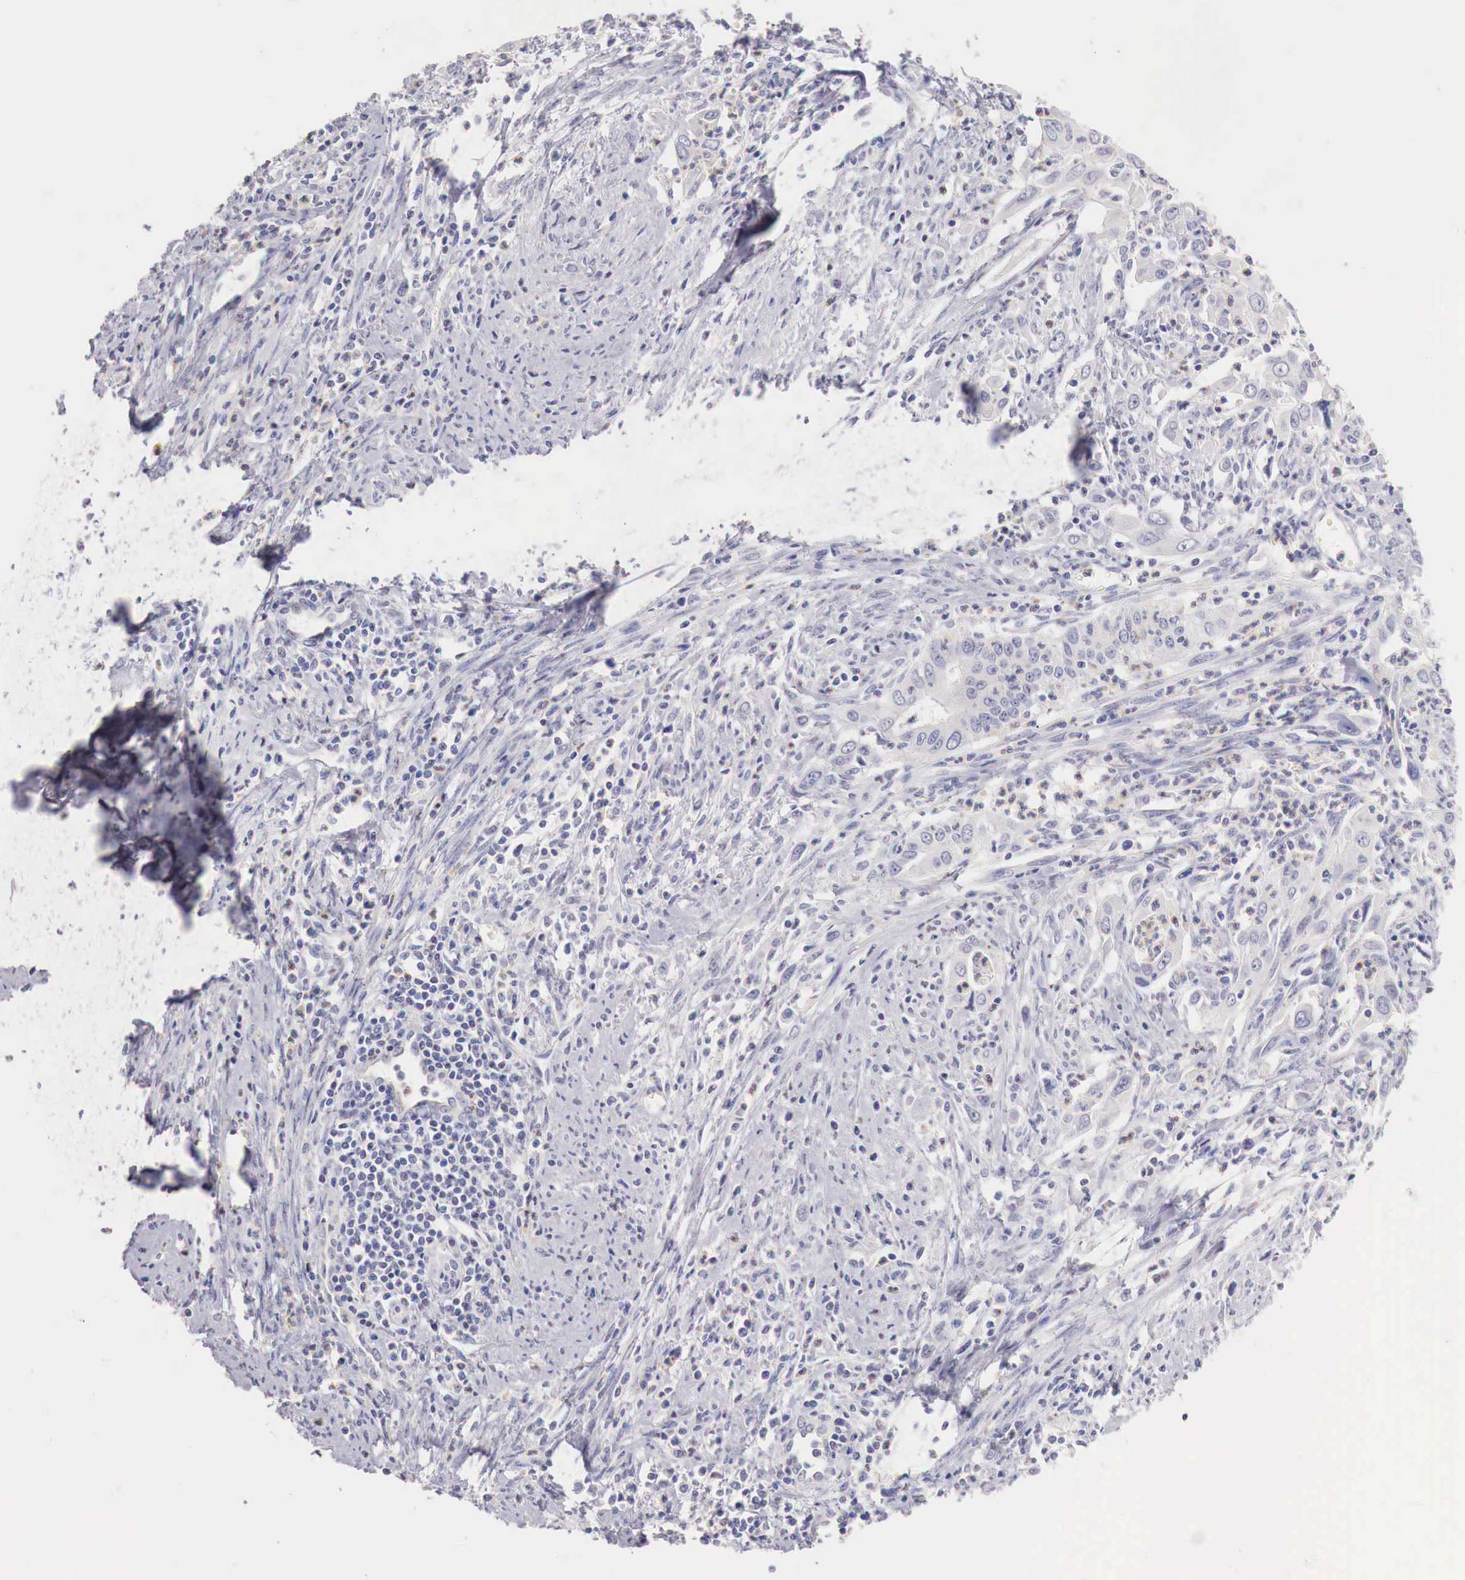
{"staining": {"intensity": "negative", "quantity": "none", "location": "none"}, "tissue": "cervical cancer", "cell_type": "Tumor cells", "image_type": "cancer", "snomed": [{"axis": "morphology", "description": "Normal tissue, NOS"}, {"axis": "morphology", "description": "Adenocarcinoma, NOS"}, {"axis": "topography", "description": "Cervix"}], "caption": "IHC image of human cervical cancer stained for a protein (brown), which exhibits no staining in tumor cells.", "gene": "ITIH6", "patient": {"sex": "female", "age": 34}}